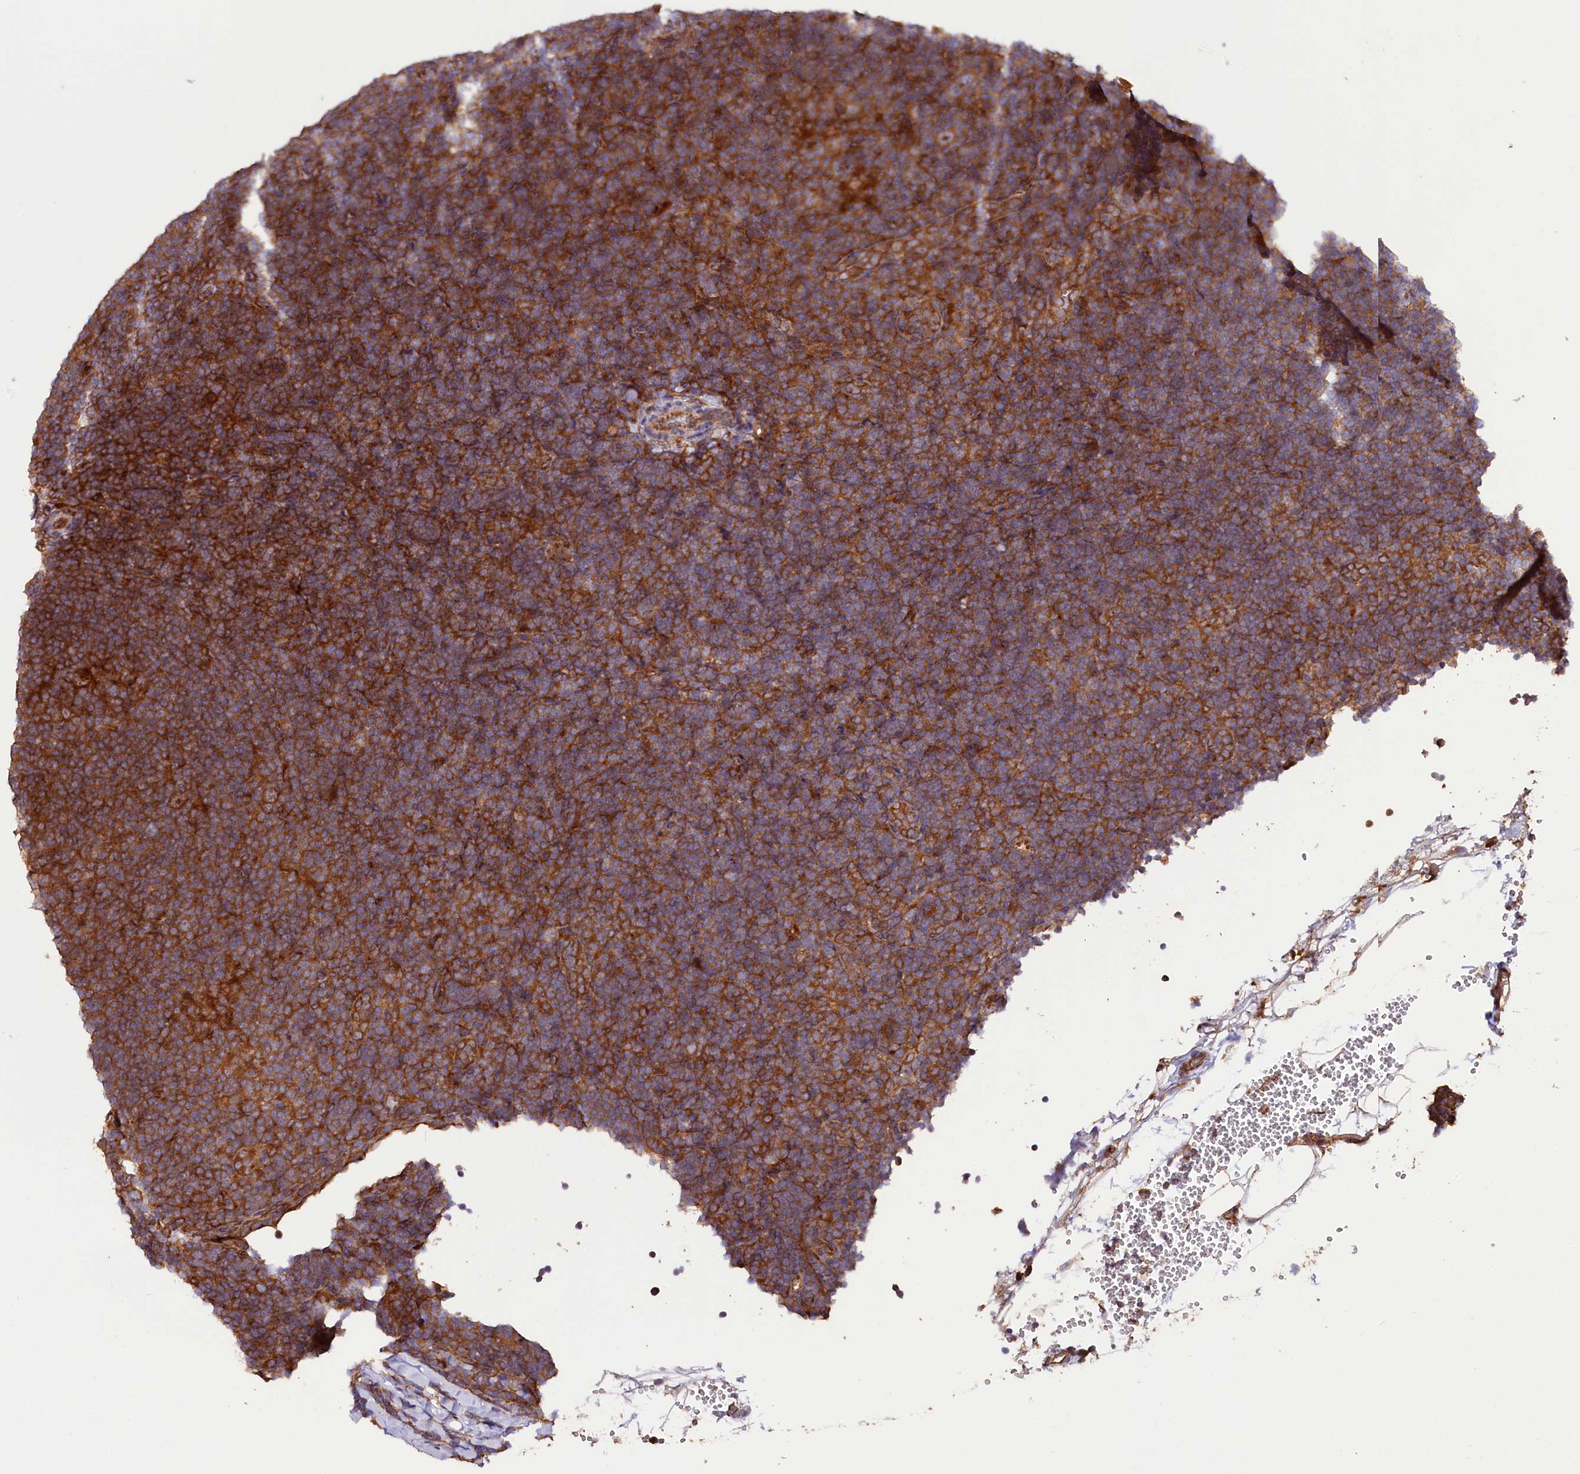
{"staining": {"intensity": "moderate", "quantity": ">75%", "location": "cytoplasmic/membranous"}, "tissue": "lymphoma", "cell_type": "Tumor cells", "image_type": "cancer", "snomed": [{"axis": "morphology", "description": "Hodgkin's disease, NOS"}, {"axis": "topography", "description": "Lymph node"}], "caption": "This is an image of immunohistochemistry staining of Hodgkin's disease, which shows moderate positivity in the cytoplasmic/membranous of tumor cells.", "gene": "CEP295", "patient": {"sex": "female", "age": 57}}